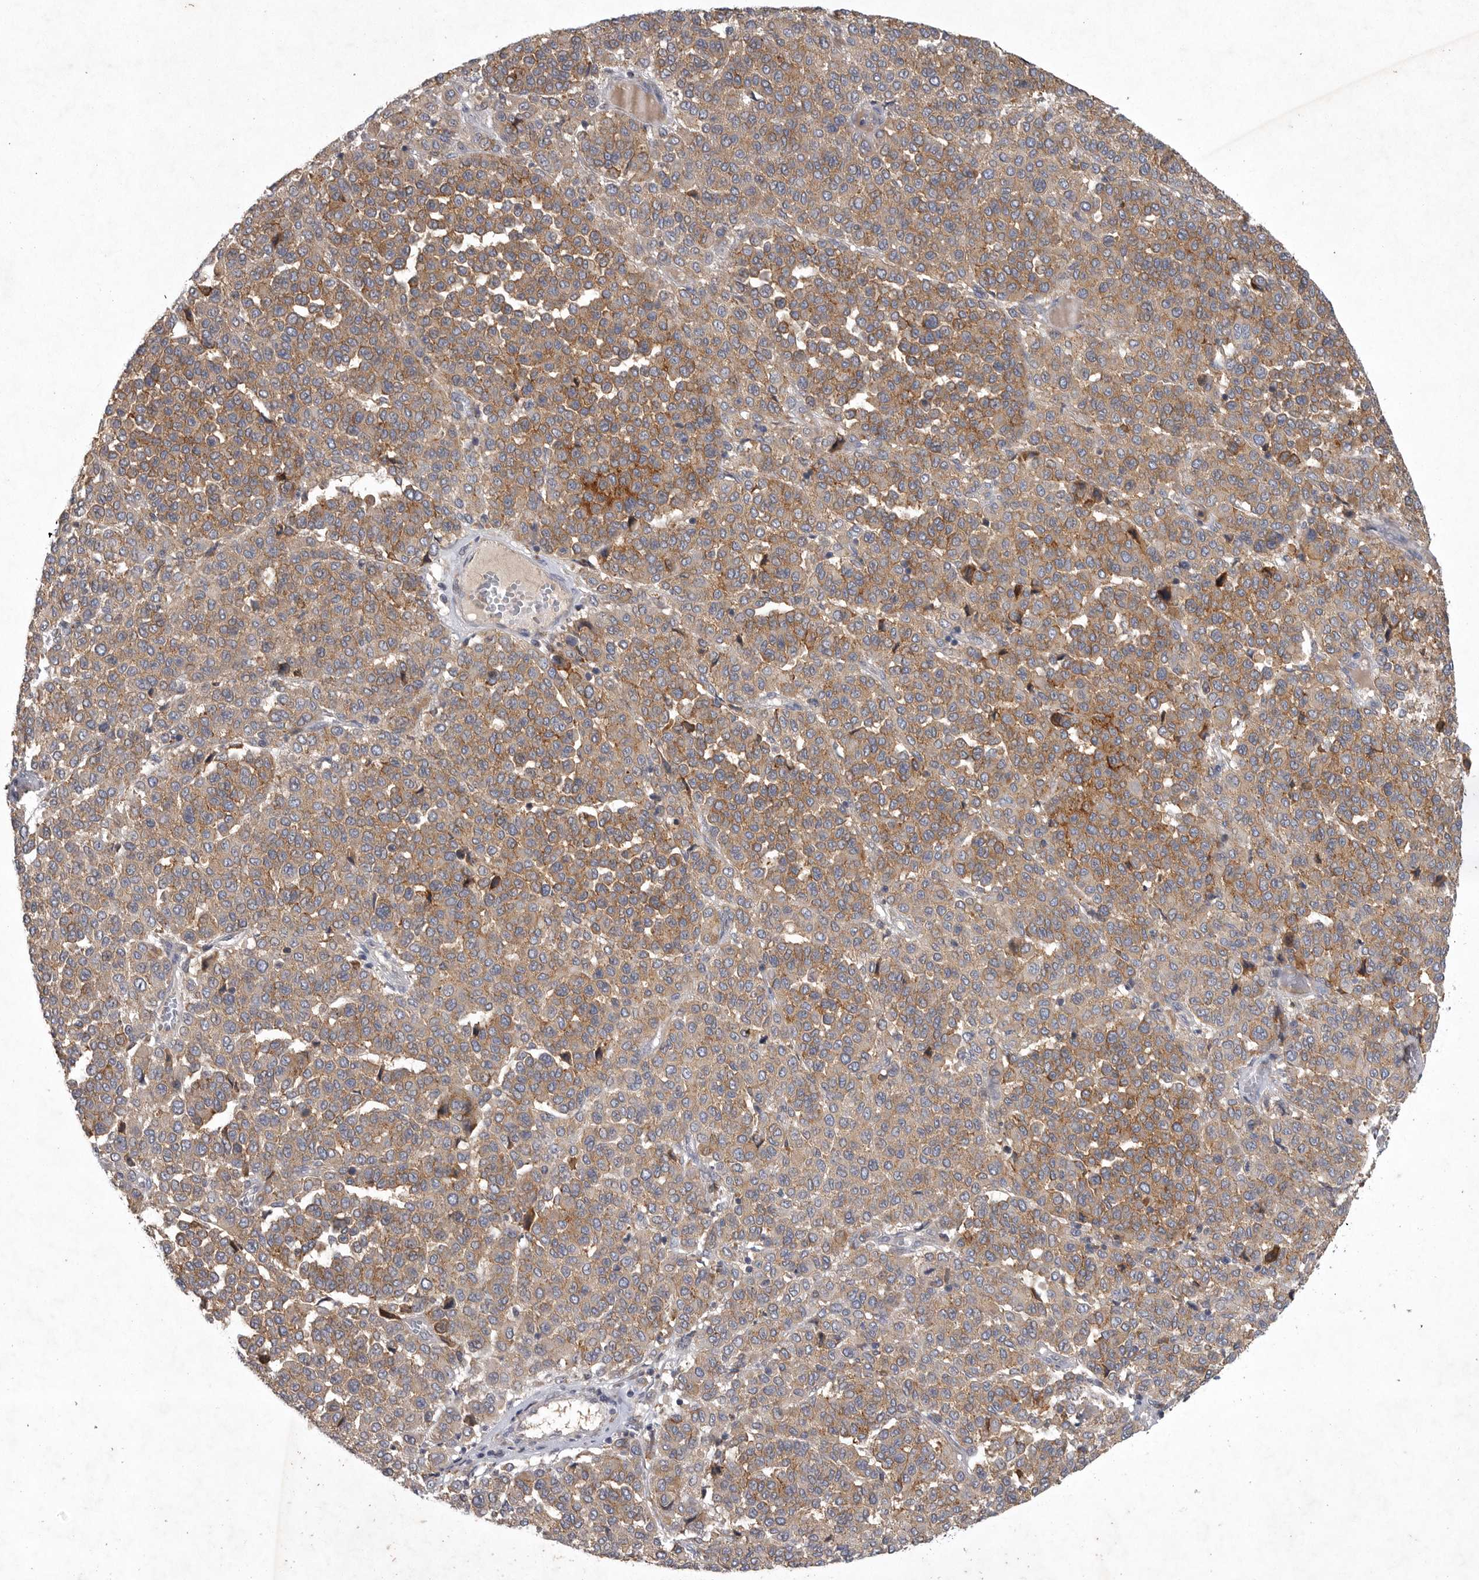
{"staining": {"intensity": "moderate", "quantity": ">75%", "location": "cytoplasmic/membranous"}, "tissue": "melanoma", "cell_type": "Tumor cells", "image_type": "cancer", "snomed": [{"axis": "morphology", "description": "Malignant melanoma, Metastatic site"}, {"axis": "topography", "description": "Pancreas"}], "caption": "Moderate cytoplasmic/membranous positivity for a protein is seen in about >75% of tumor cells of melanoma using immunohistochemistry.", "gene": "LAMTOR3", "patient": {"sex": "female", "age": 30}}